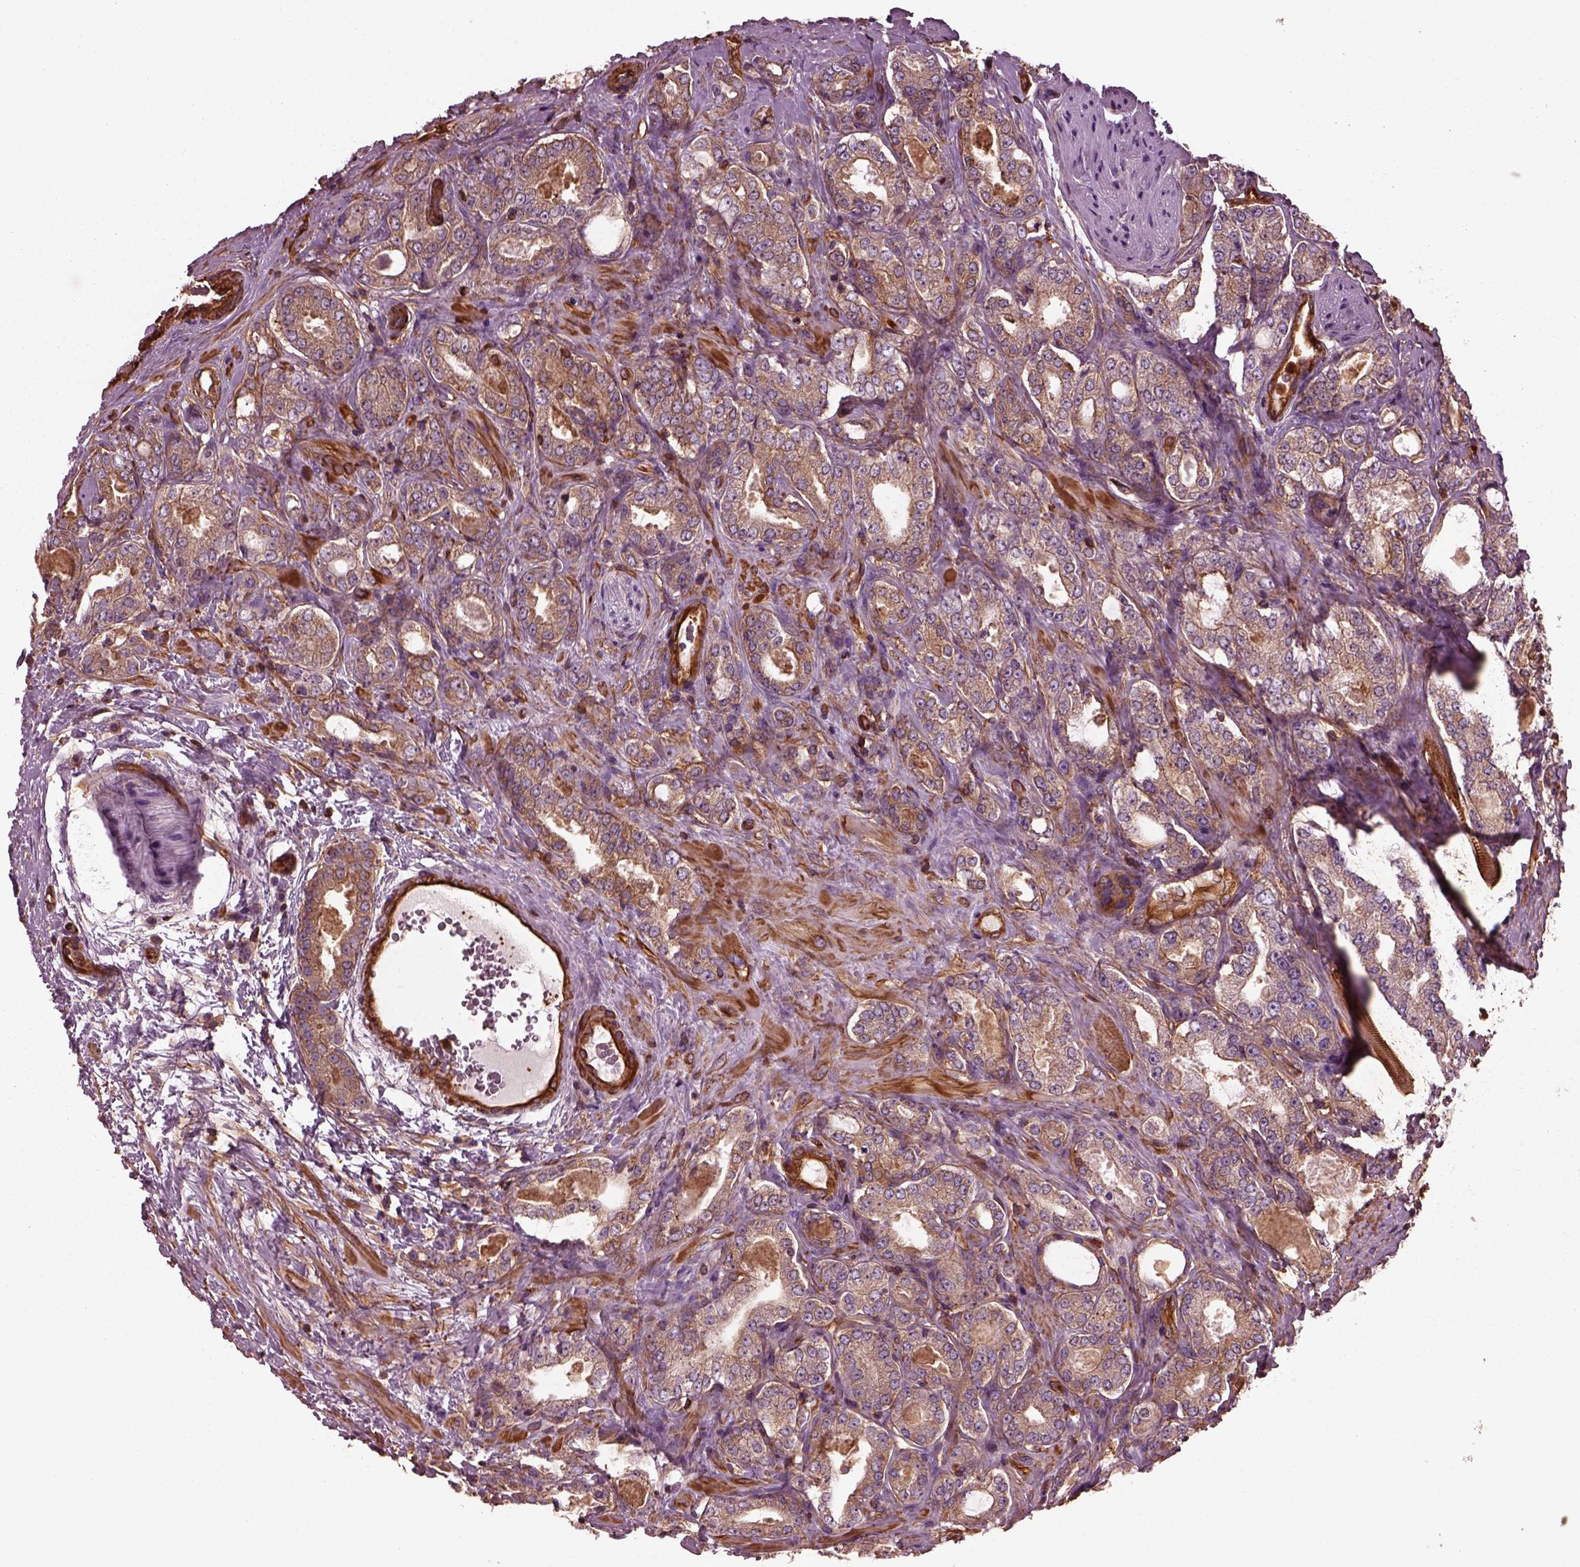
{"staining": {"intensity": "weak", "quantity": ">75%", "location": "cytoplasmic/membranous"}, "tissue": "prostate cancer", "cell_type": "Tumor cells", "image_type": "cancer", "snomed": [{"axis": "morphology", "description": "Adenocarcinoma, NOS"}, {"axis": "topography", "description": "Prostate"}], "caption": "A high-resolution histopathology image shows immunohistochemistry staining of prostate cancer, which exhibits weak cytoplasmic/membranous positivity in about >75% of tumor cells.", "gene": "MYL6", "patient": {"sex": "male", "age": 64}}